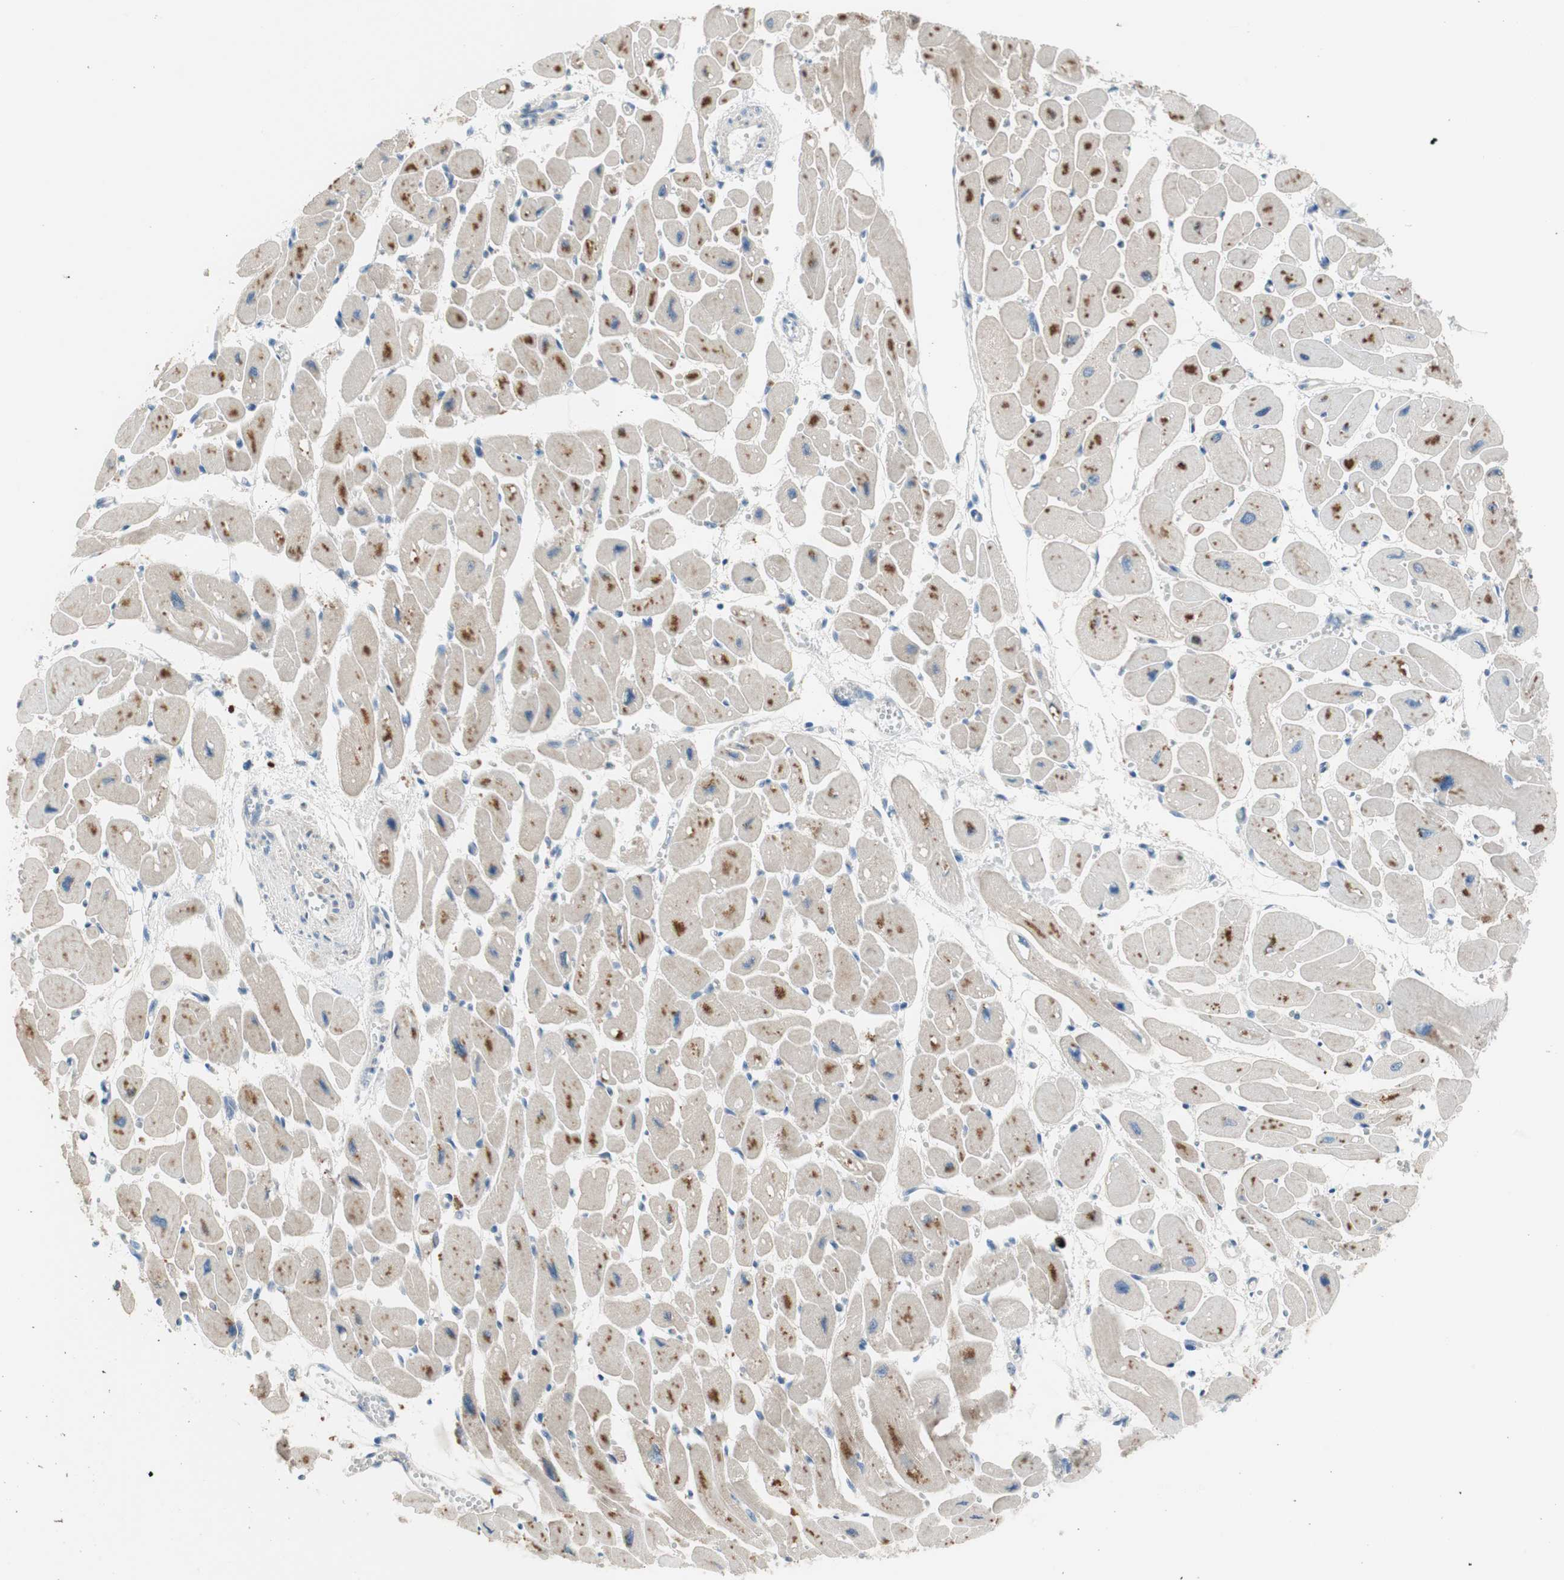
{"staining": {"intensity": "moderate", "quantity": "25%-75%", "location": "nuclear"}, "tissue": "heart muscle", "cell_type": "Cardiomyocytes", "image_type": "normal", "snomed": [{"axis": "morphology", "description": "Normal tissue, NOS"}, {"axis": "topography", "description": "Heart"}], "caption": "Unremarkable heart muscle exhibits moderate nuclear expression in about 25%-75% of cardiomyocytes (brown staining indicates protein expression, while blue staining denotes nuclei)..", "gene": "PDZK1", "patient": {"sex": "female", "age": 54}}